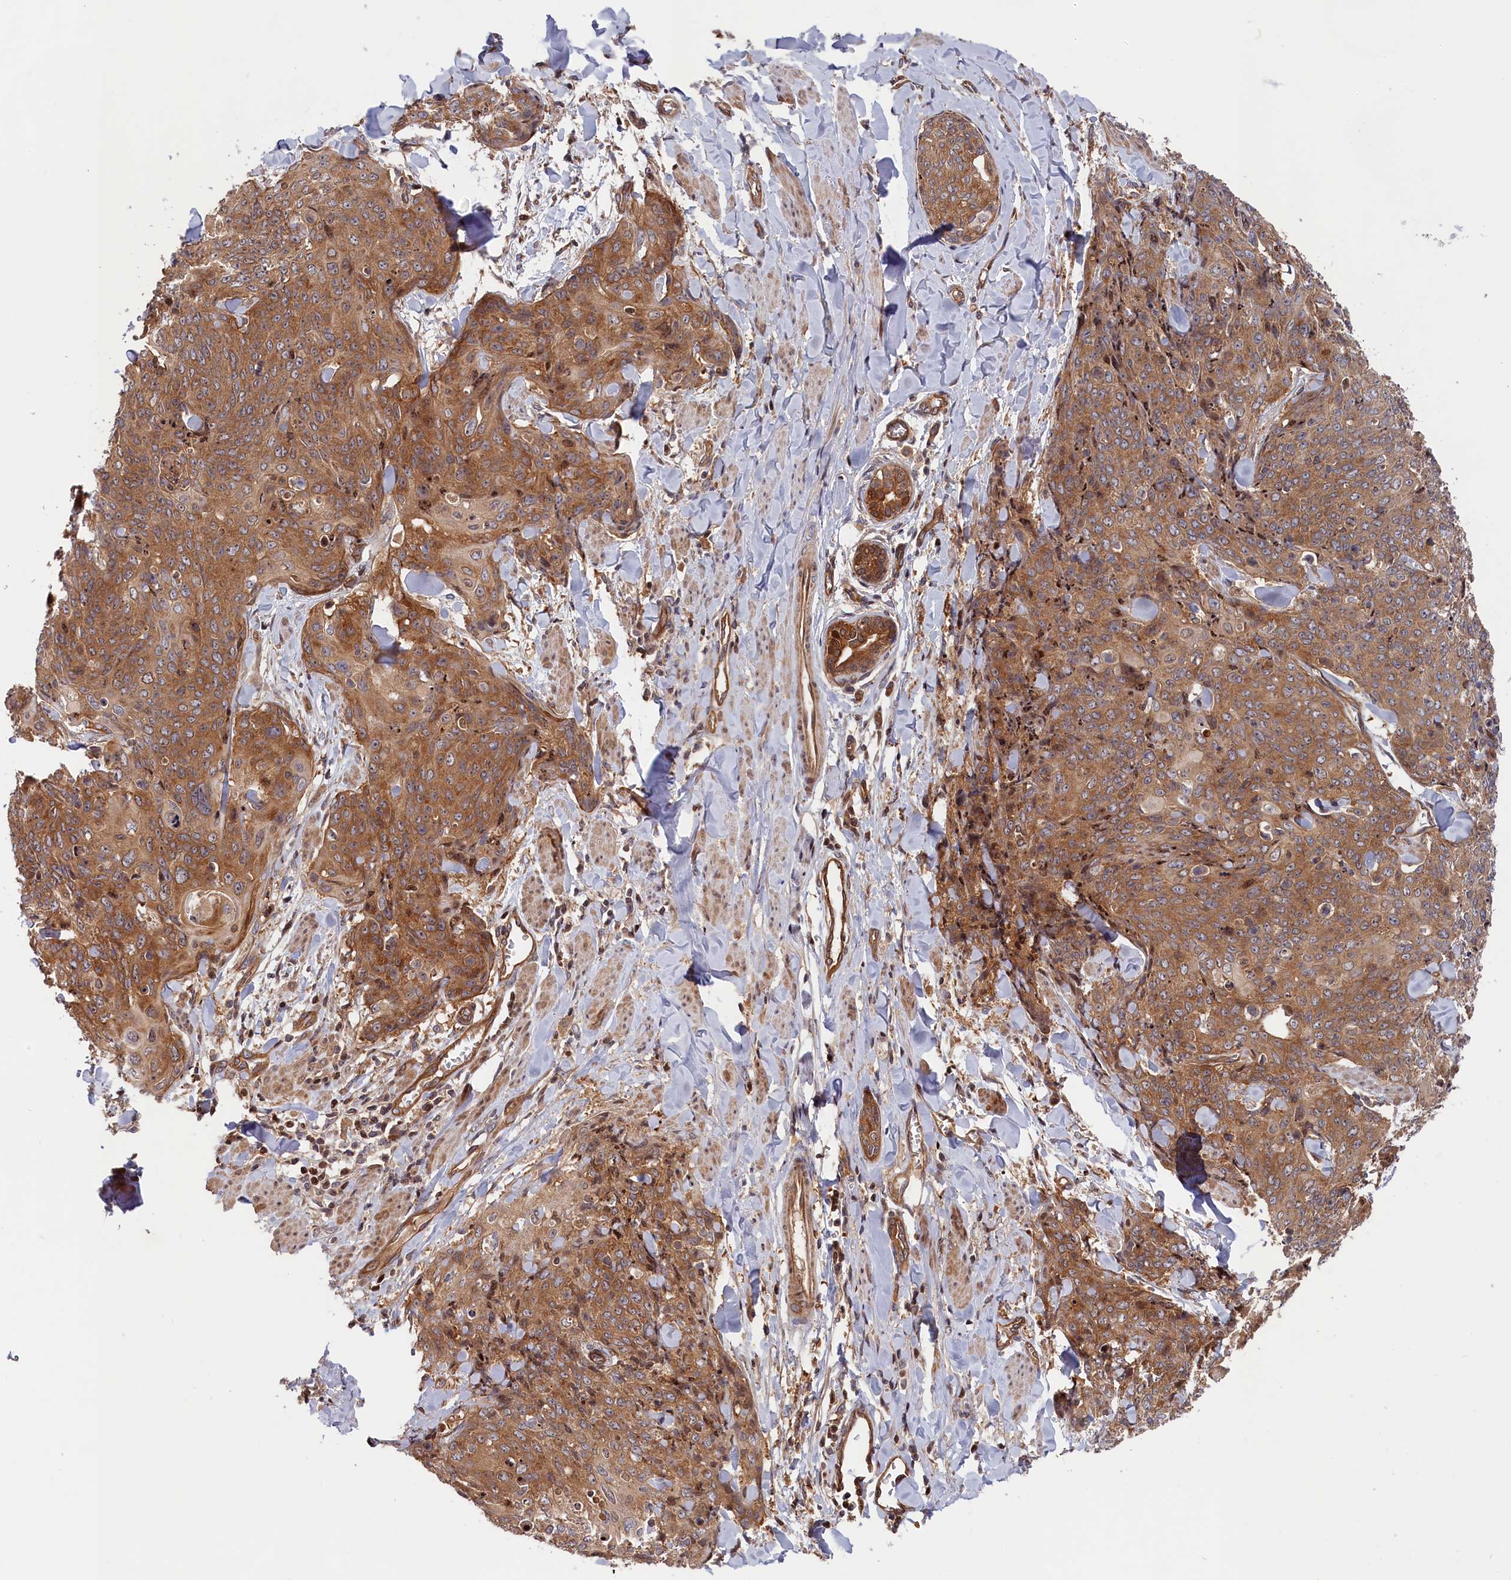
{"staining": {"intensity": "moderate", "quantity": ">75%", "location": "cytoplasmic/membranous"}, "tissue": "skin cancer", "cell_type": "Tumor cells", "image_type": "cancer", "snomed": [{"axis": "morphology", "description": "Squamous cell carcinoma, NOS"}, {"axis": "topography", "description": "Skin"}, {"axis": "topography", "description": "Vulva"}], "caption": "An immunohistochemistry (IHC) photomicrograph of tumor tissue is shown. Protein staining in brown shows moderate cytoplasmic/membranous positivity in skin squamous cell carcinoma within tumor cells. (DAB (3,3'-diaminobenzidine) IHC, brown staining for protein, blue staining for nuclei).", "gene": "CEP44", "patient": {"sex": "female", "age": 85}}